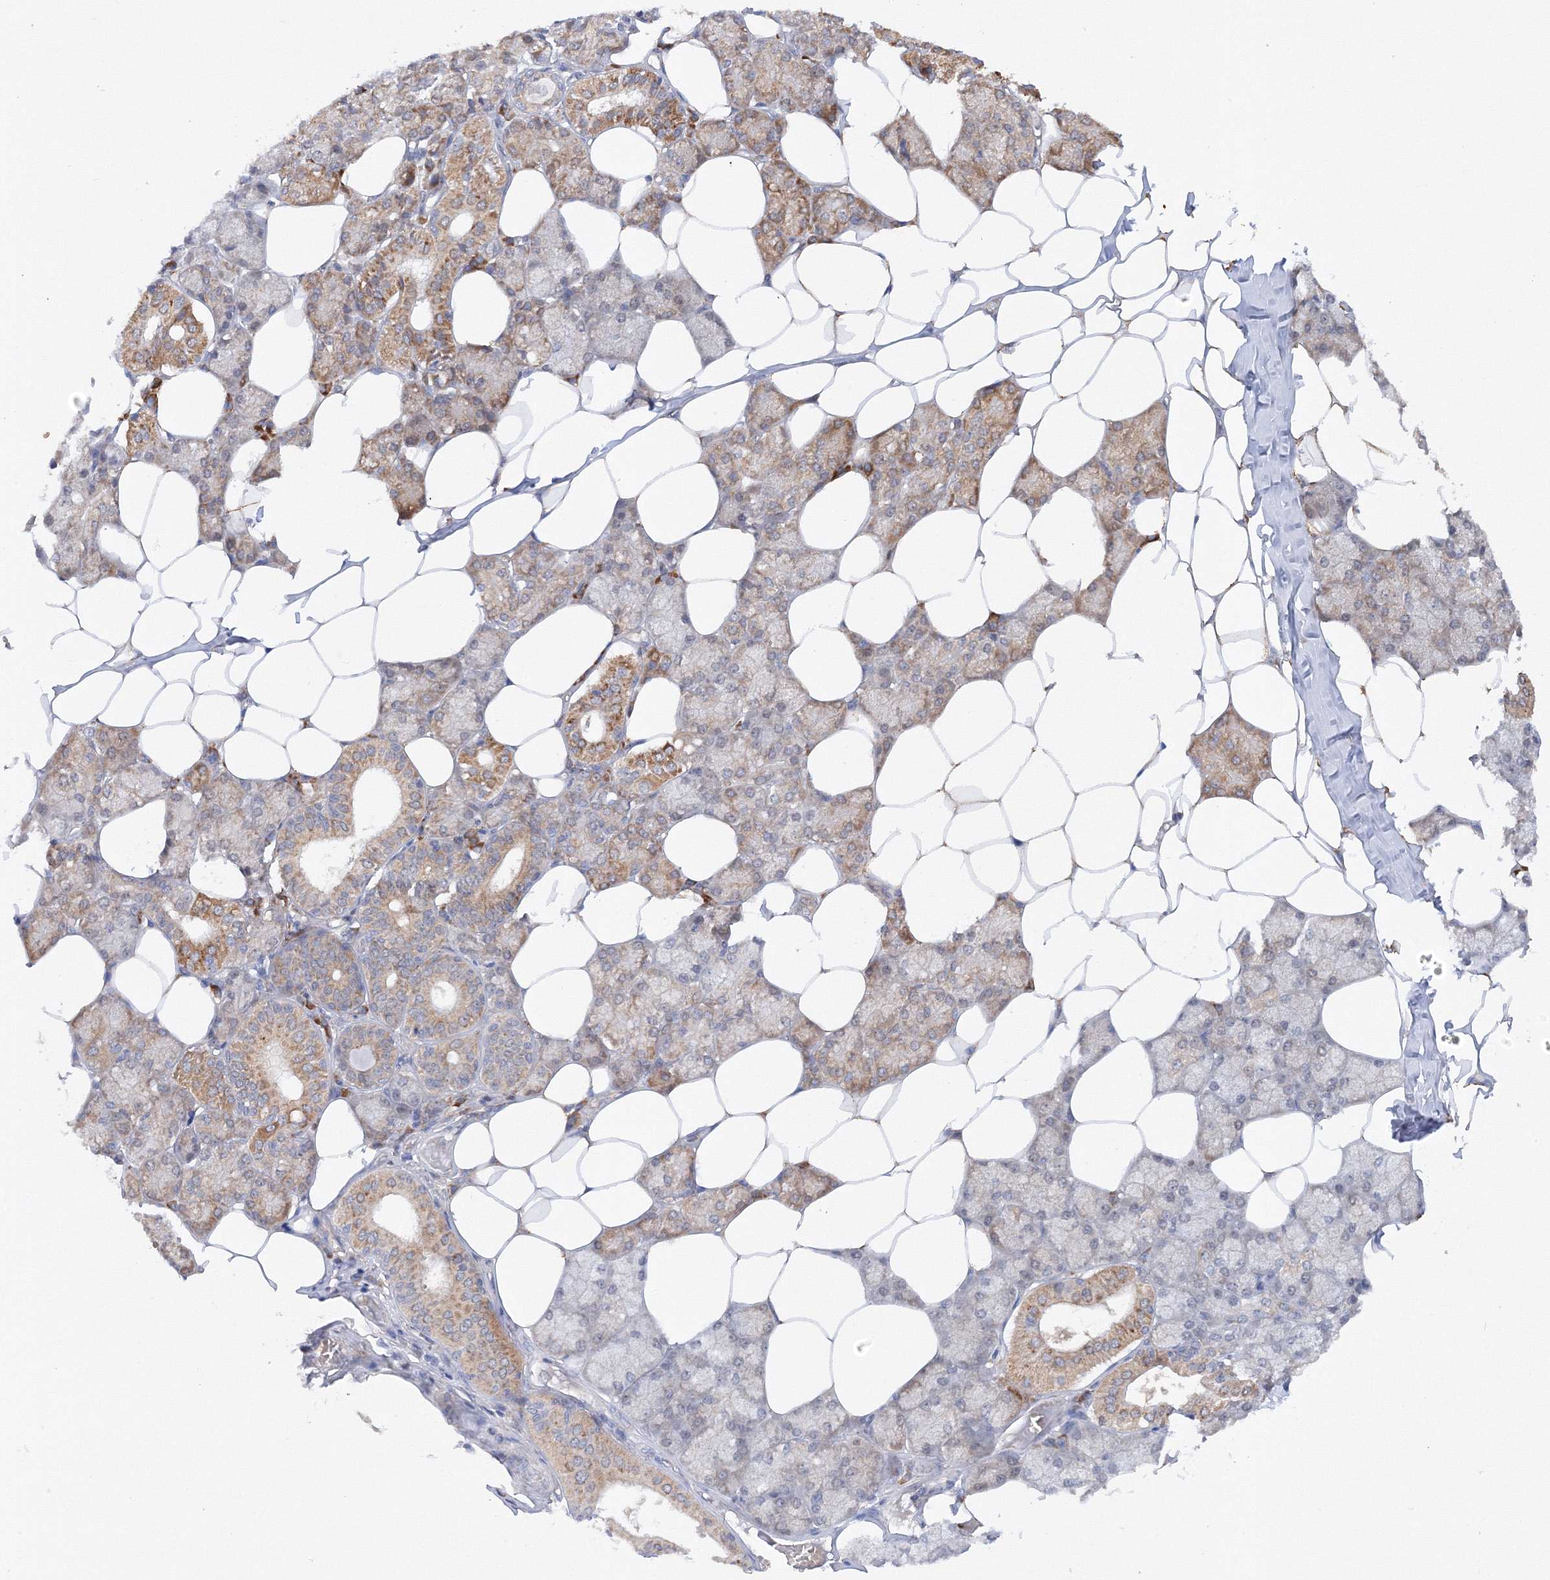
{"staining": {"intensity": "moderate", "quantity": "25%-75%", "location": "cytoplasmic/membranous"}, "tissue": "salivary gland", "cell_type": "Glandular cells", "image_type": "normal", "snomed": [{"axis": "morphology", "description": "Normal tissue, NOS"}, {"axis": "topography", "description": "Salivary gland"}], "caption": "Immunohistochemical staining of normal salivary gland shows medium levels of moderate cytoplasmic/membranous expression in approximately 25%-75% of glandular cells.", "gene": "DIS3L2", "patient": {"sex": "male", "age": 62}}